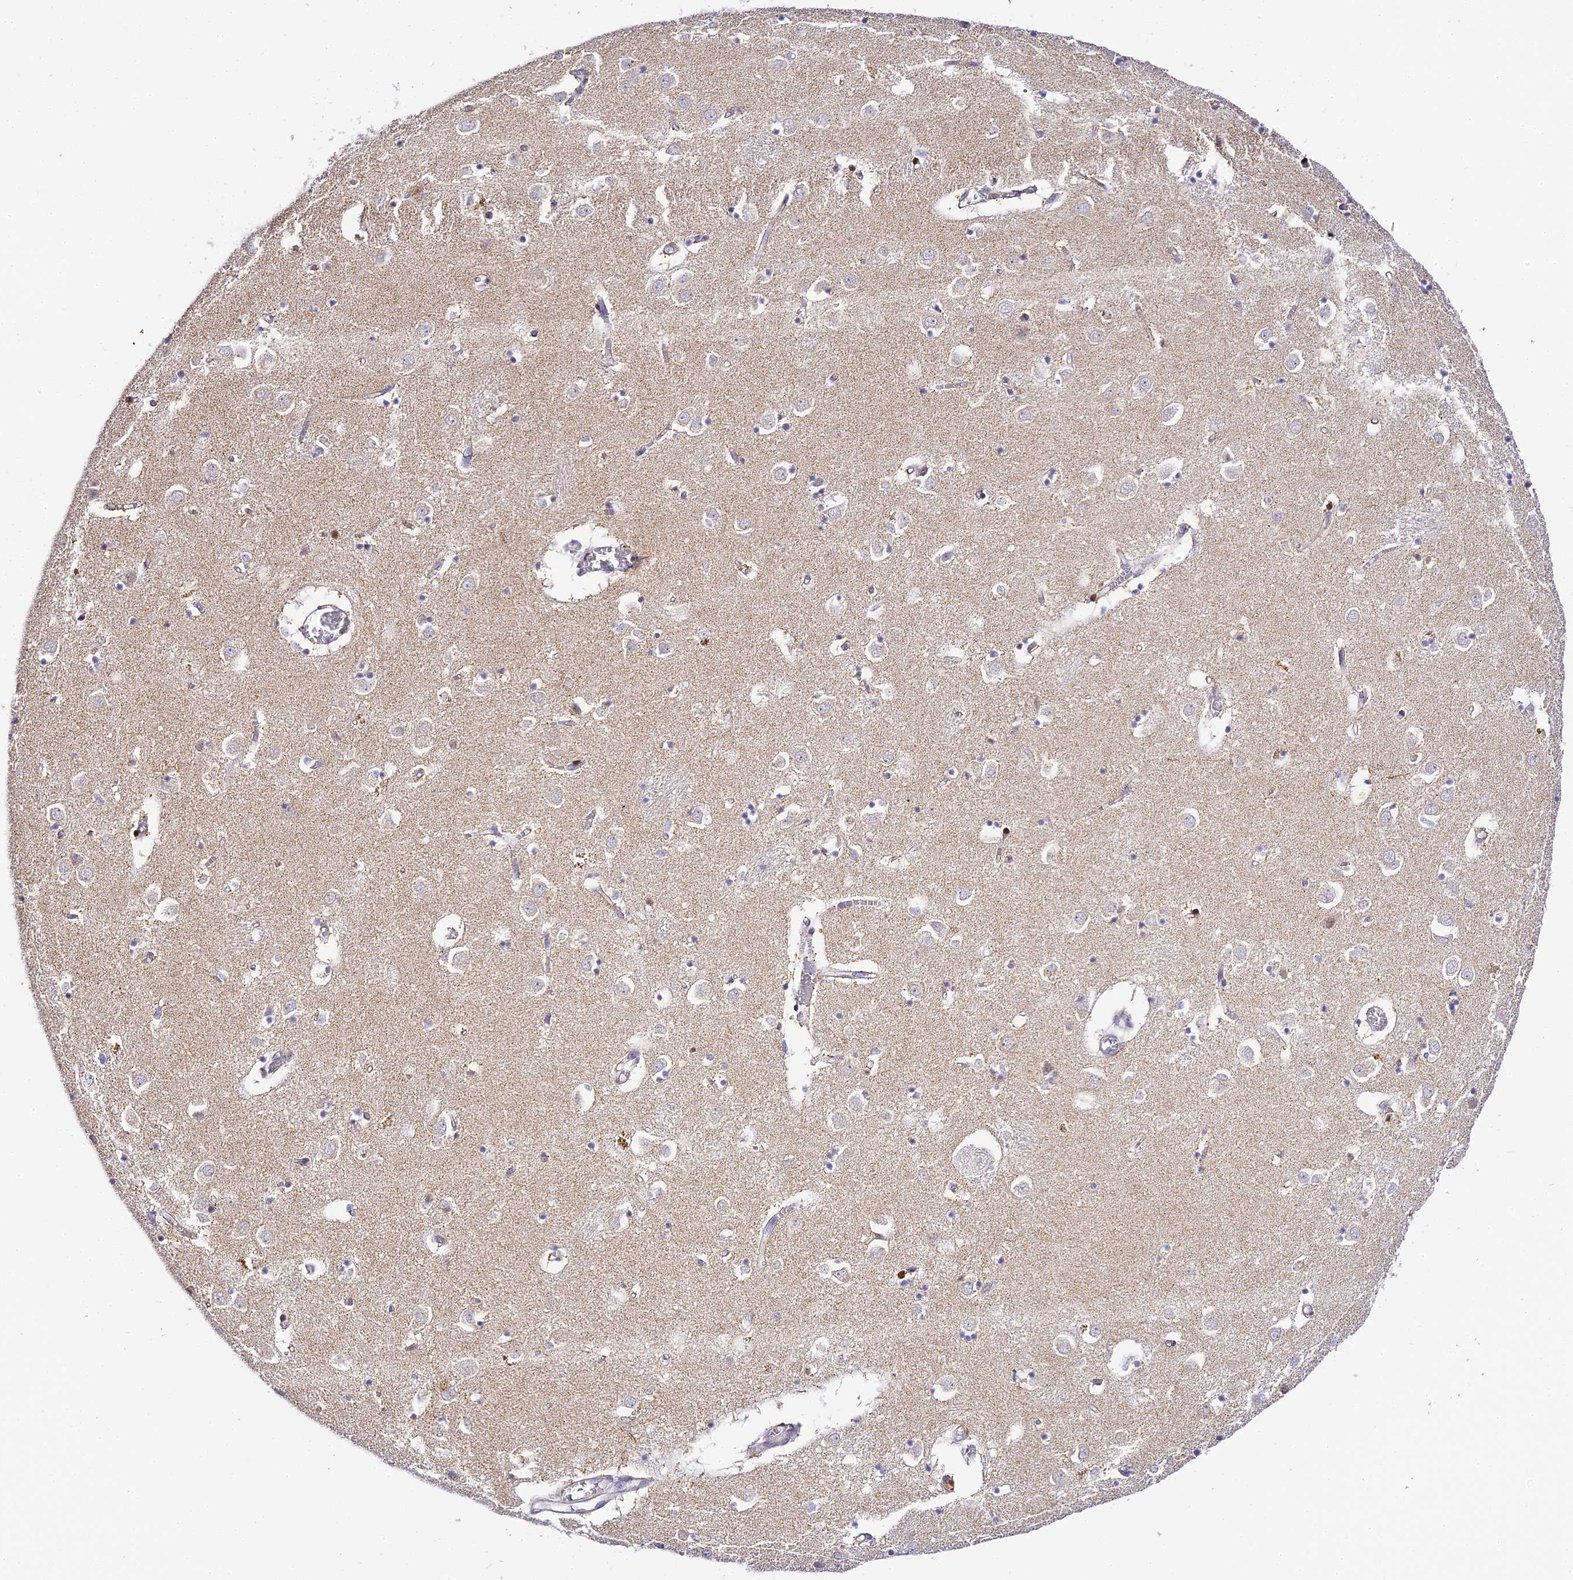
{"staining": {"intensity": "negative", "quantity": "none", "location": "none"}, "tissue": "caudate", "cell_type": "Glial cells", "image_type": "normal", "snomed": [{"axis": "morphology", "description": "Normal tissue, NOS"}, {"axis": "topography", "description": "Lateral ventricle wall"}], "caption": "Protein analysis of unremarkable caudate demonstrates no significant positivity in glial cells.", "gene": "SERP1", "patient": {"sex": "male", "age": 70}}